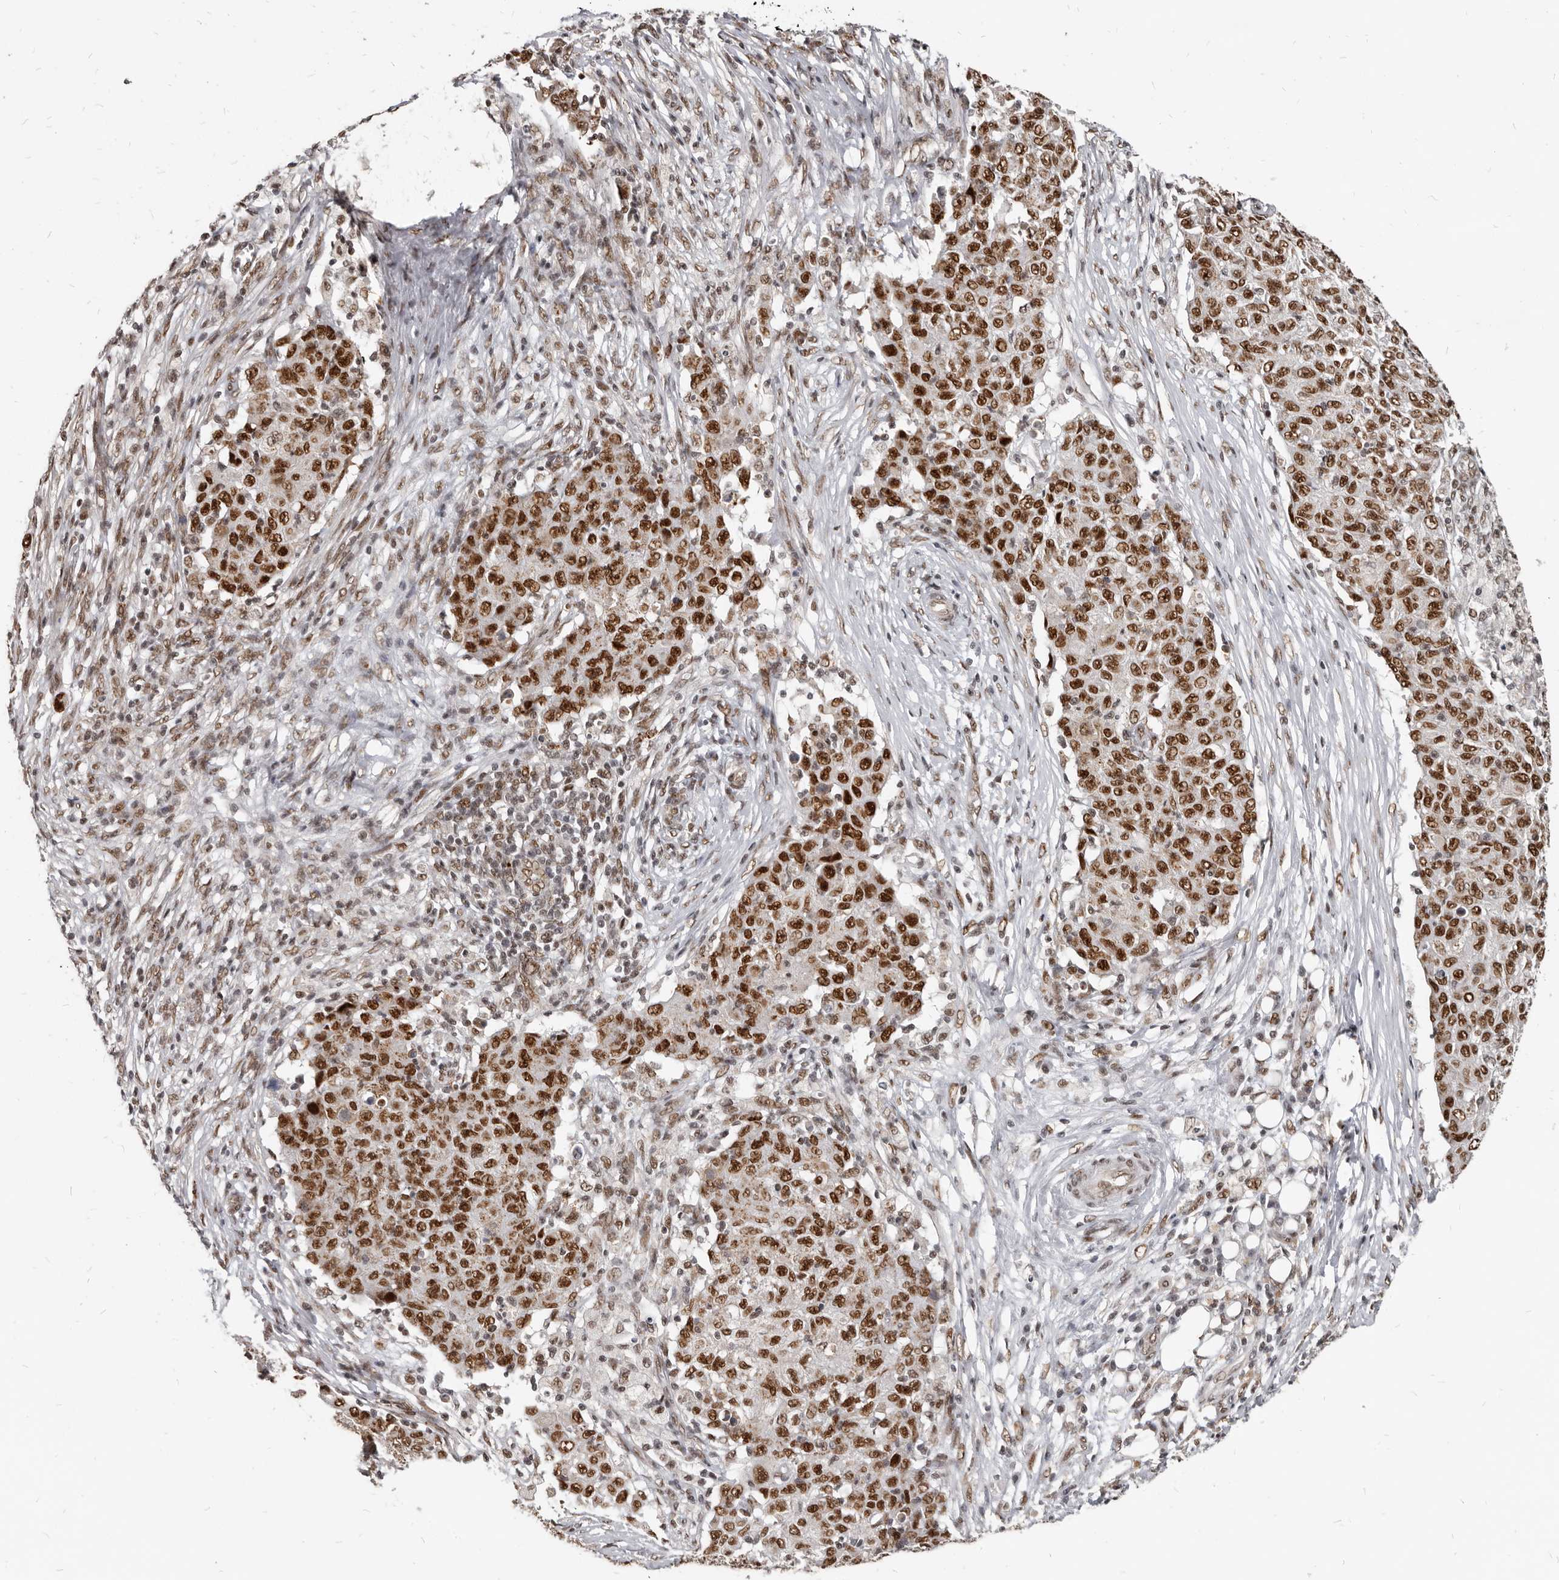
{"staining": {"intensity": "strong", "quantity": ">75%", "location": "nuclear"}, "tissue": "ovarian cancer", "cell_type": "Tumor cells", "image_type": "cancer", "snomed": [{"axis": "morphology", "description": "Carcinoma, endometroid"}, {"axis": "topography", "description": "Ovary"}], "caption": "This image reveals immunohistochemistry staining of human endometroid carcinoma (ovarian), with high strong nuclear expression in approximately >75% of tumor cells.", "gene": "ATF5", "patient": {"sex": "female", "age": 42}}